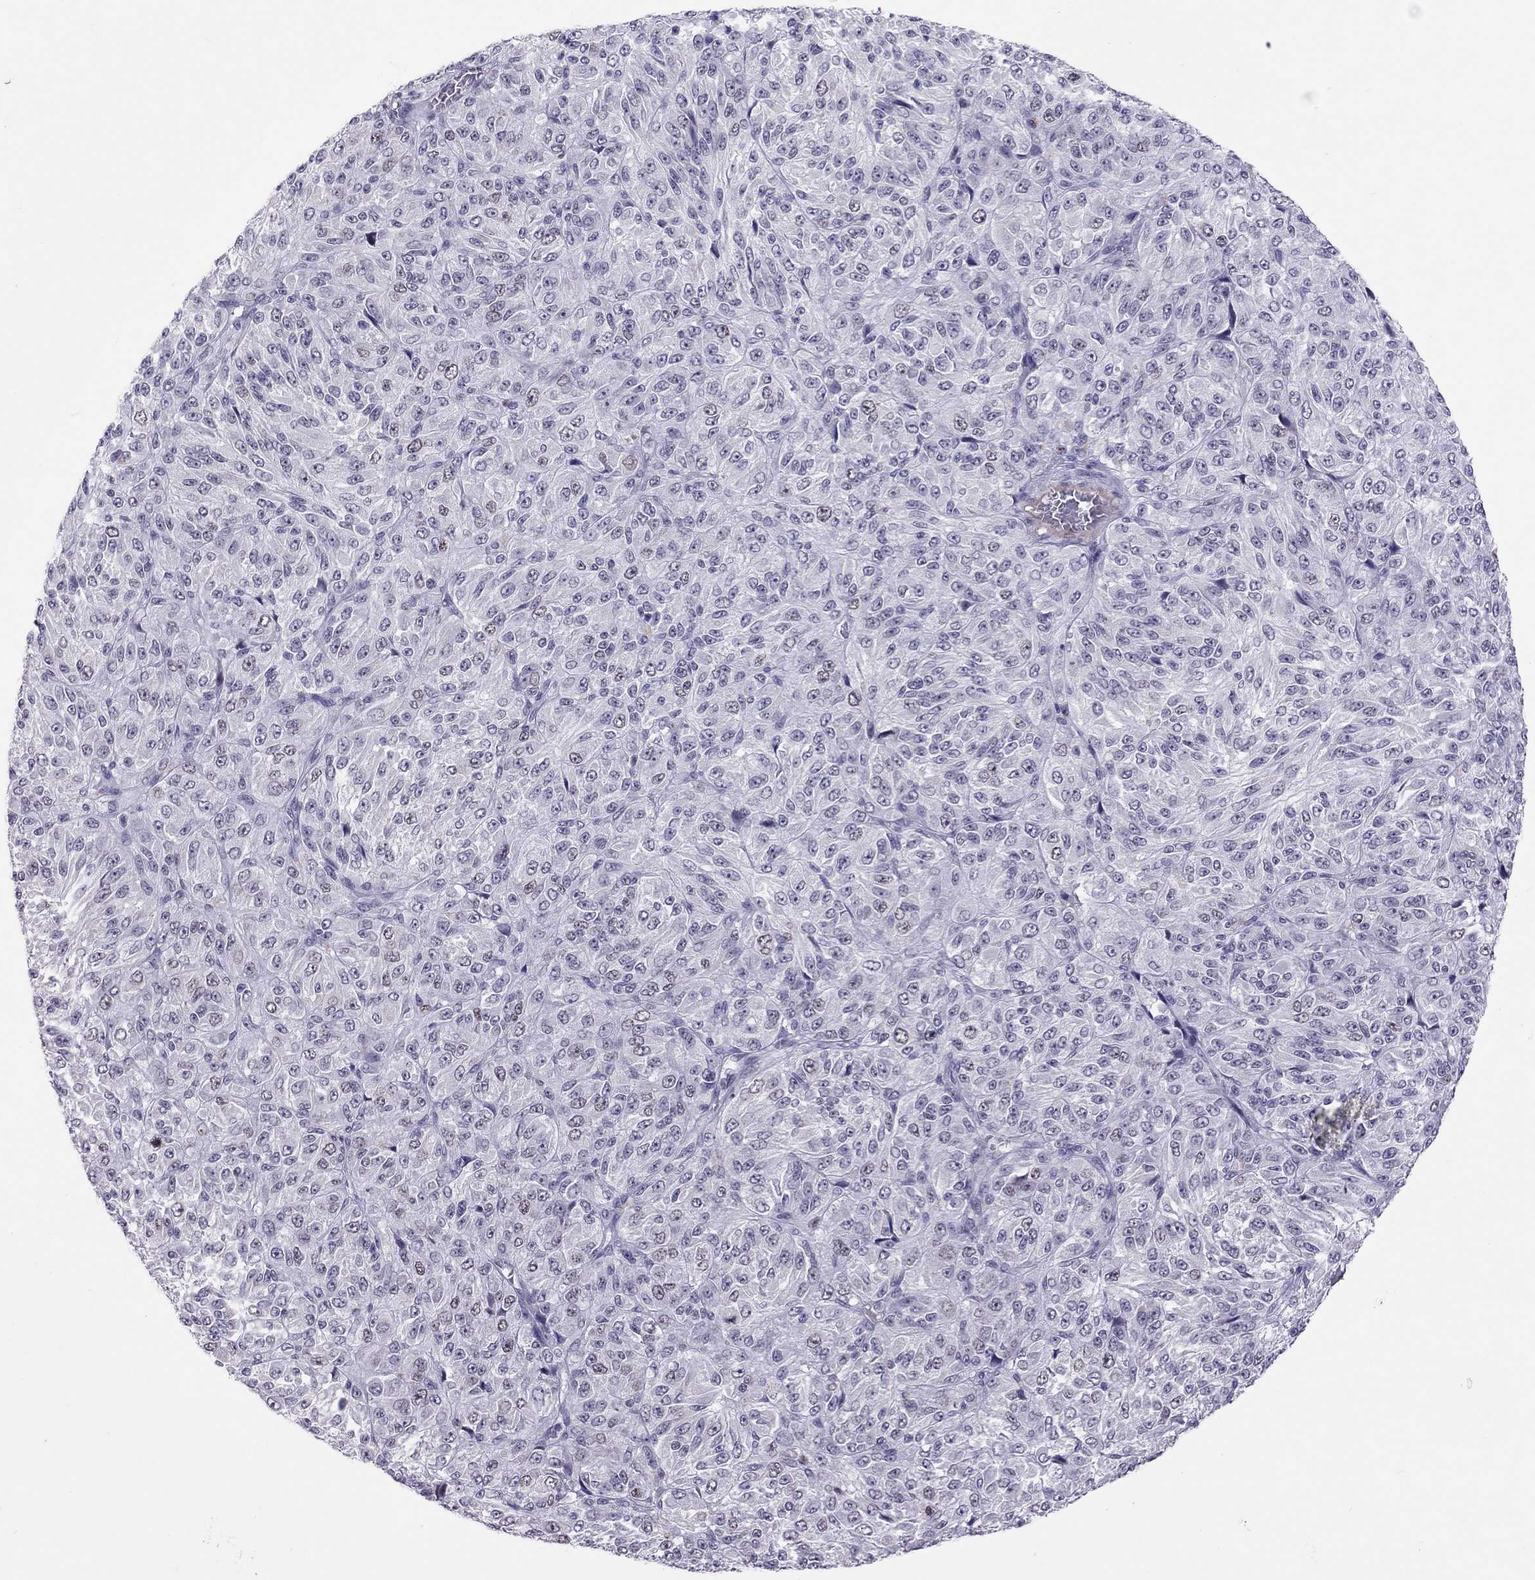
{"staining": {"intensity": "negative", "quantity": "none", "location": "none"}, "tissue": "melanoma", "cell_type": "Tumor cells", "image_type": "cancer", "snomed": [{"axis": "morphology", "description": "Malignant melanoma, Metastatic site"}, {"axis": "topography", "description": "Brain"}], "caption": "The immunohistochemistry histopathology image has no significant expression in tumor cells of malignant melanoma (metastatic site) tissue.", "gene": "JHY", "patient": {"sex": "female", "age": 56}}